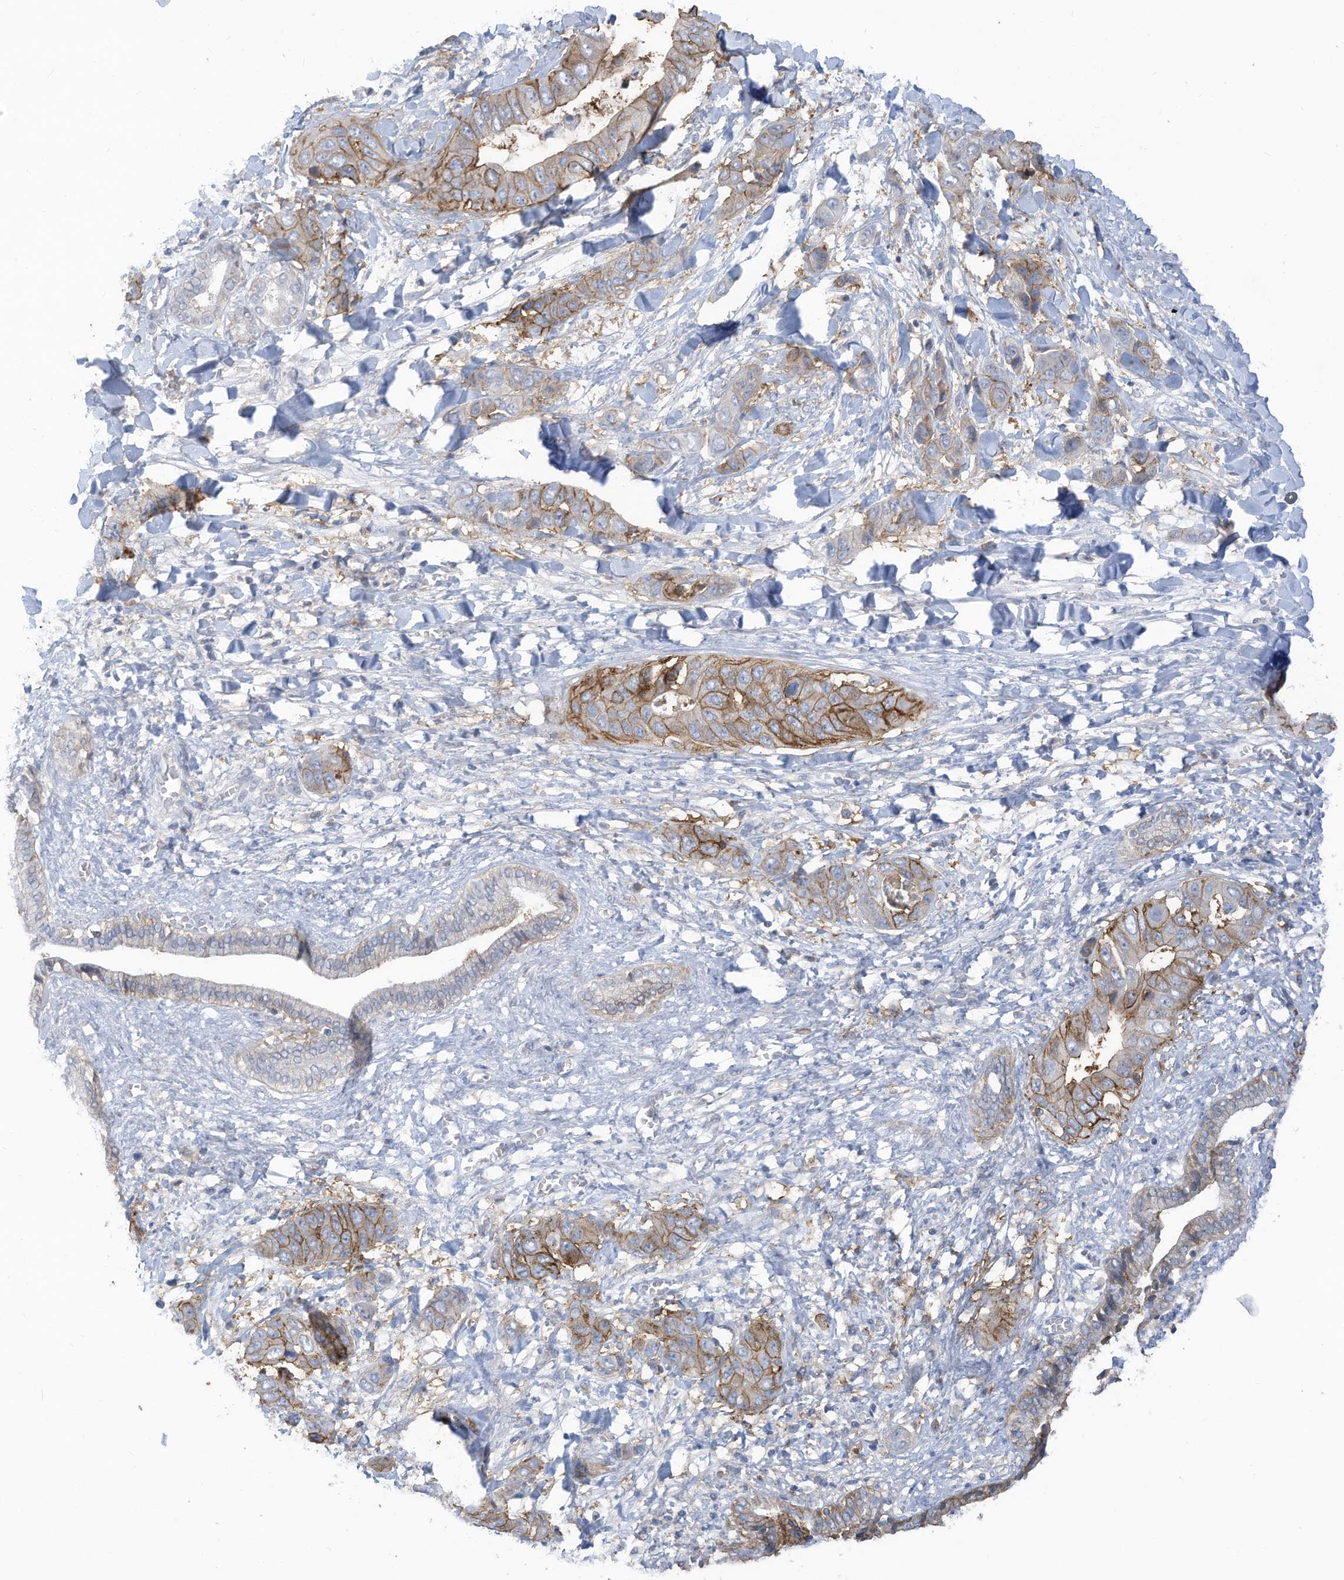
{"staining": {"intensity": "moderate", "quantity": ">75%", "location": "cytoplasmic/membranous"}, "tissue": "liver cancer", "cell_type": "Tumor cells", "image_type": "cancer", "snomed": [{"axis": "morphology", "description": "Cholangiocarcinoma"}, {"axis": "topography", "description": "Liver"}], "caption": "Liver cancer (cholangiocarcinoma) stained with a protein marker reveals moderate staining in tumor cells.", "gene": "SLC1A5", "patient": {"sex": "female", "age": 52}}